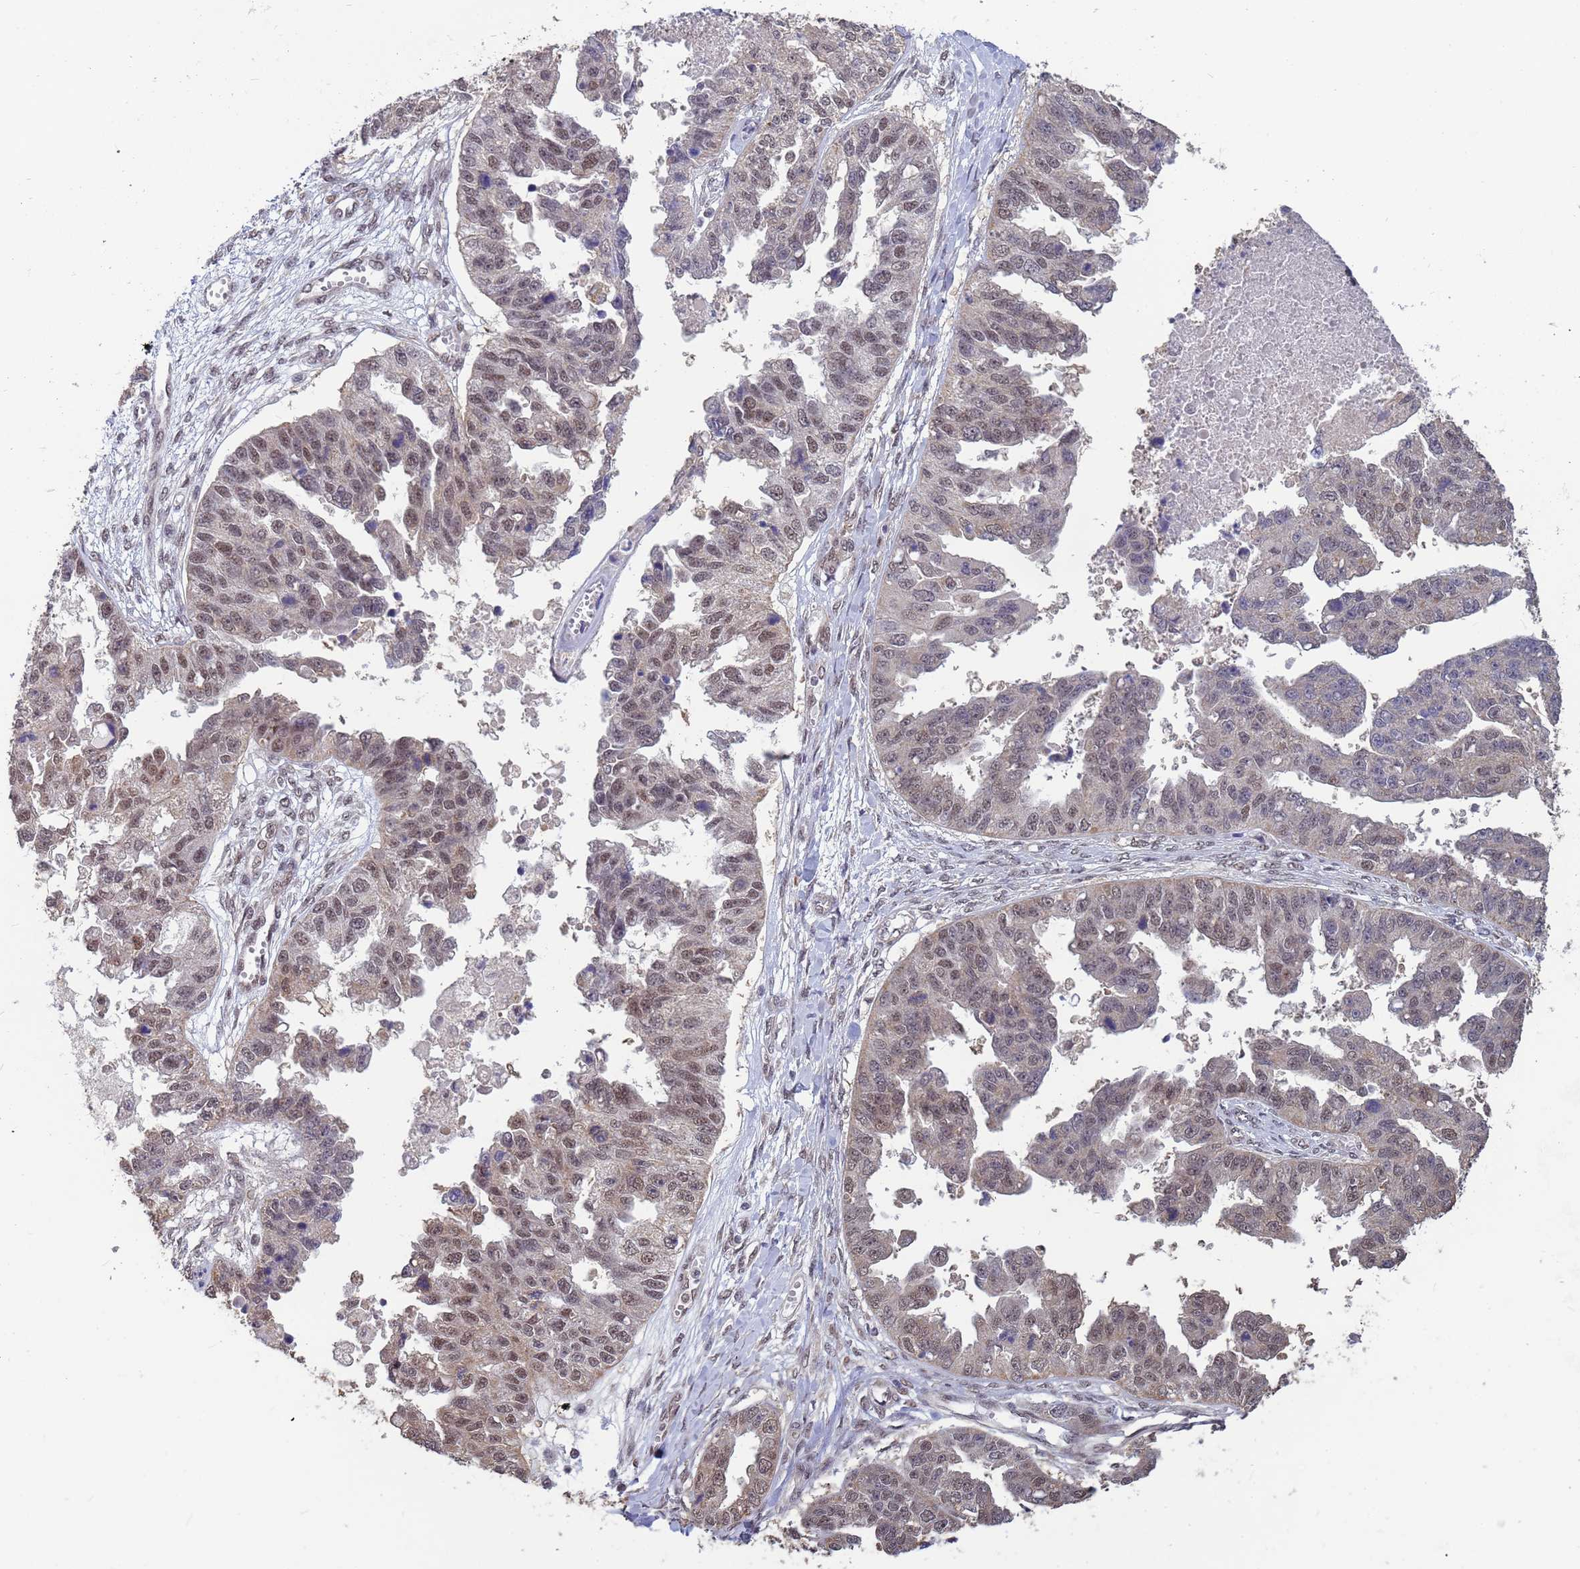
{"staining": {"intensity": "weak", "quantity": "25%-75%", "location": "nuclear"}, "tissue": "ovarian cancer", "cell_type": "Tumor cells", "image_type": "cancer", "snomed": [{"axis": "morphology", "description": "Cystadenocarcinoma, serous, NOS"}, {"axis": "topography", "description": "Ovary"}], "caption": "A histopathology image of human ovarian cancer stained for a protein shows weak nuclear brown staining in tumor cells.", "gene": "DENND2B", "patient": {"sex": "female", "age": 58}}